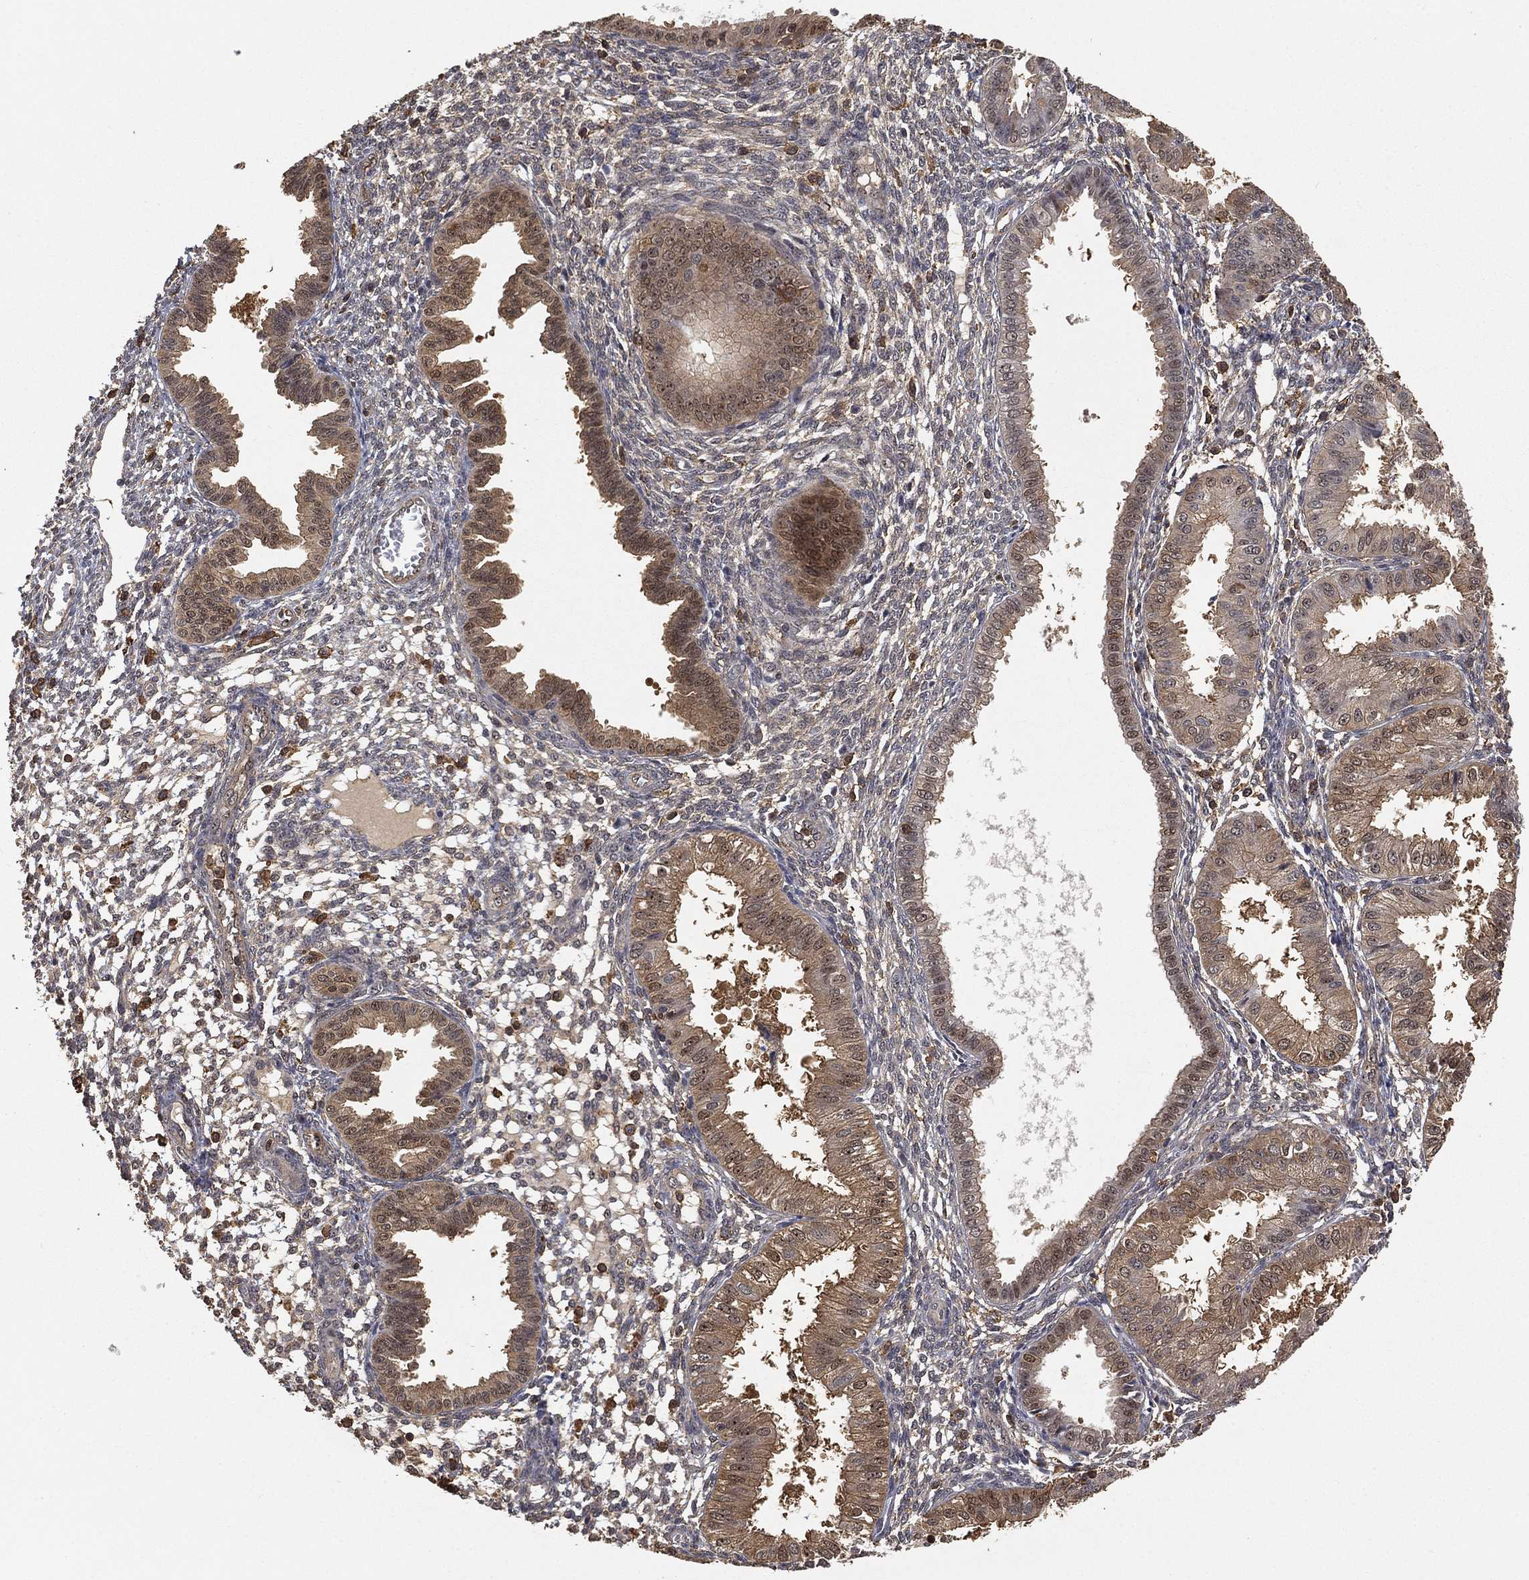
{"staining": {"intensity": "negative", "quantity": "none", "location": "none"}, "tissue": "endometrium", "cell_type": "Cells in endometrial stroma", "image_type": "normal", "snomed": [{"axis": "morphology", "description": "Normal tissue, NOS"}, {"axis": "topography", "description": "Endometrium"}], "caption": "Photomicrograph shows no significant protein staining in cells in endometrial stroma of normal endometrium. The staining was performed using DAB (3,3'-diaminobenzidine) to visualize the protein expression in brown, while the nuclei were stained in blue with hematoxylin (Magnification: 20x).", "gene": "CRYL1", "patient": {"sex": "female", "age": 43}}